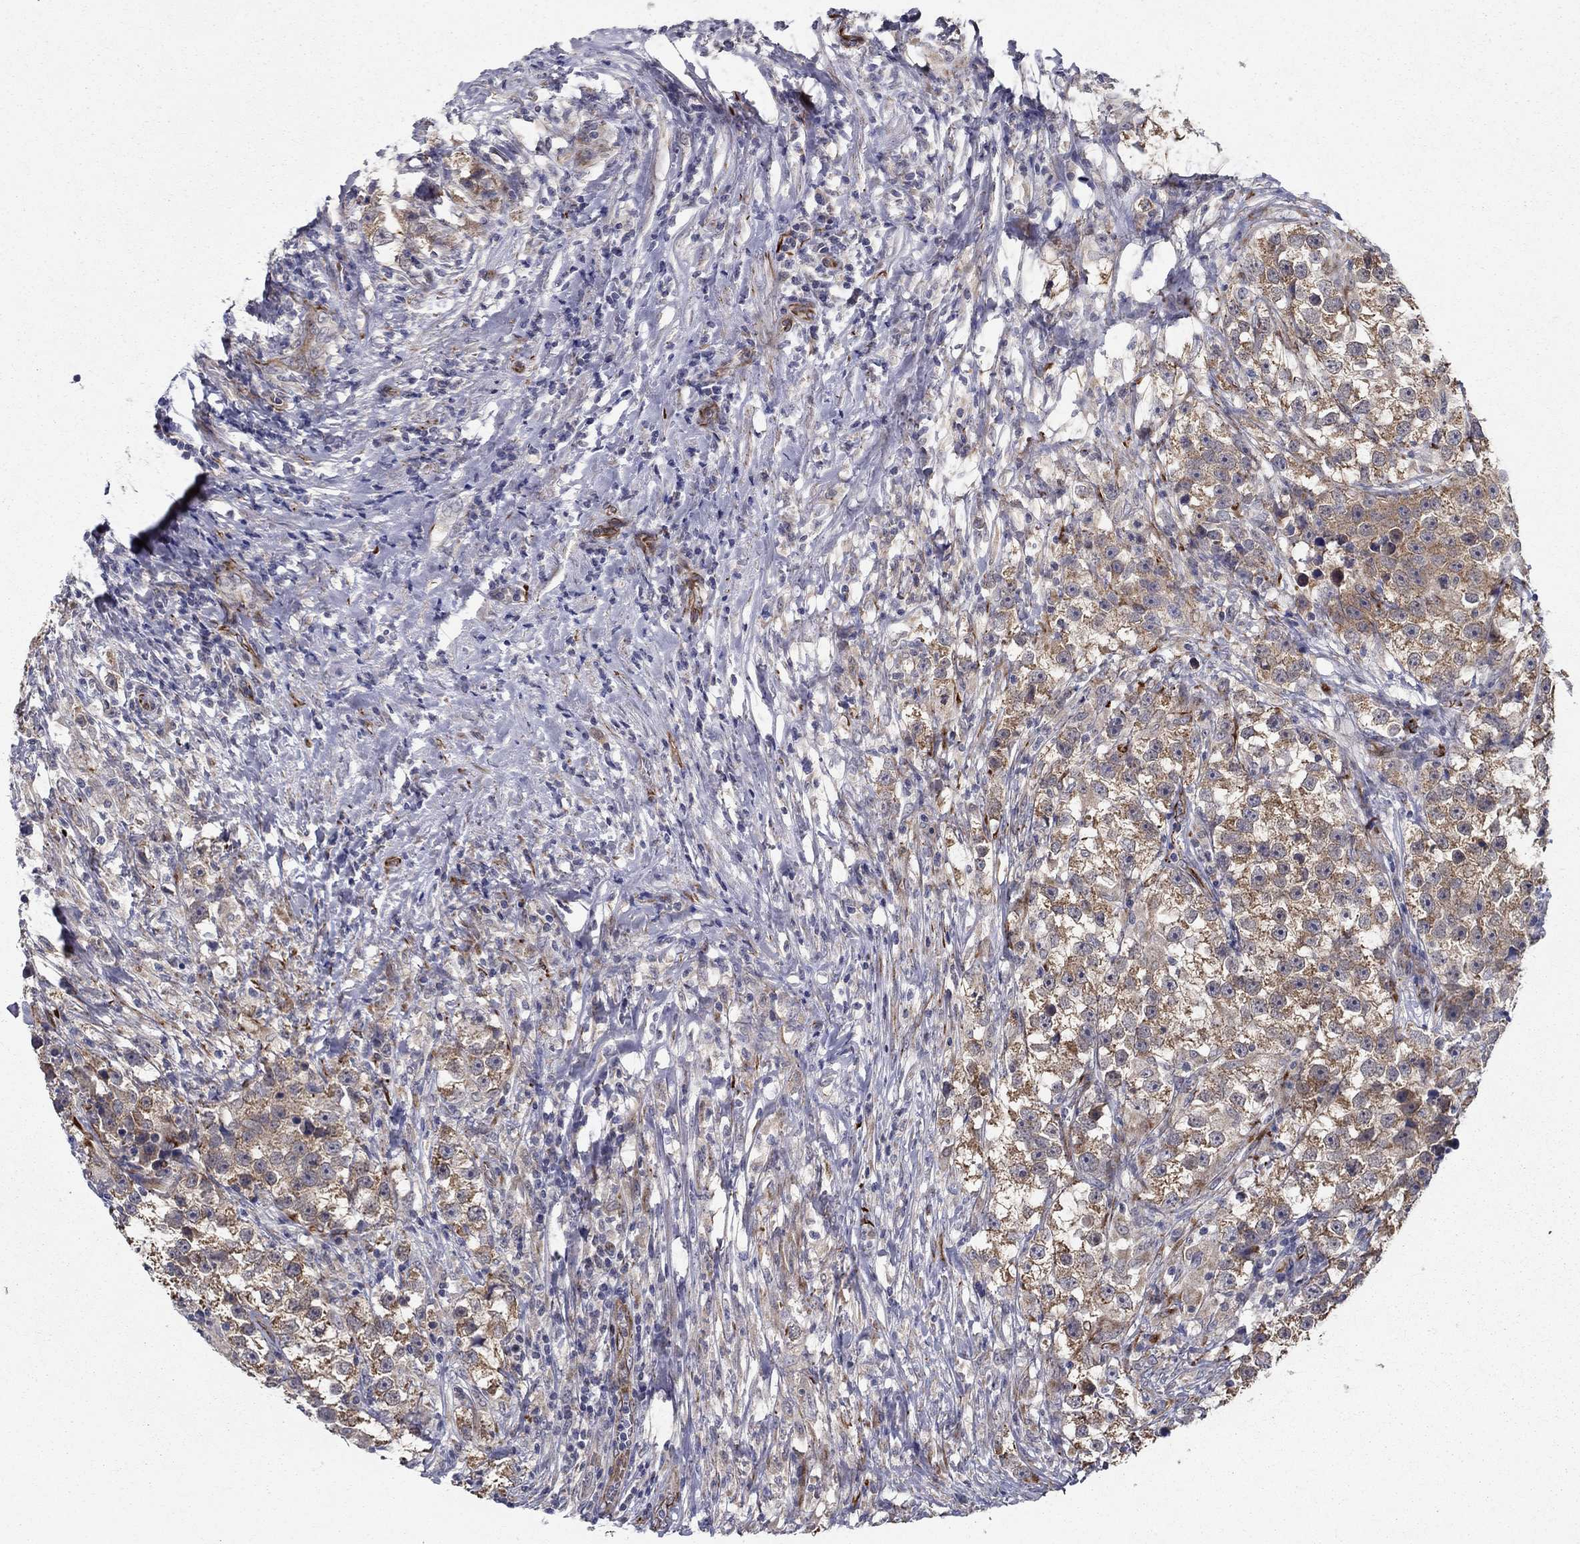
{"staining": {"intensity": "moderate", "quantity": ">75%", "location": "cytoplasmic/membranous"}, "tissue": "testis cancer", "cell_type": "Tumor cells", "image_type": "cancer", "snomed": [{"axis": "morphology", "description": "Seminoma, NOS"}, {"axis": "topography", "description": "Testis"}], "caption": "IHC of human testis cancer (seminoma) demonstrates medium levels of moderate cytoplasmic/membranous positivity in approximately >75% of tumor cells.", "gene": "LACTB2", "patient": {"sex": "male", "age": 46}}